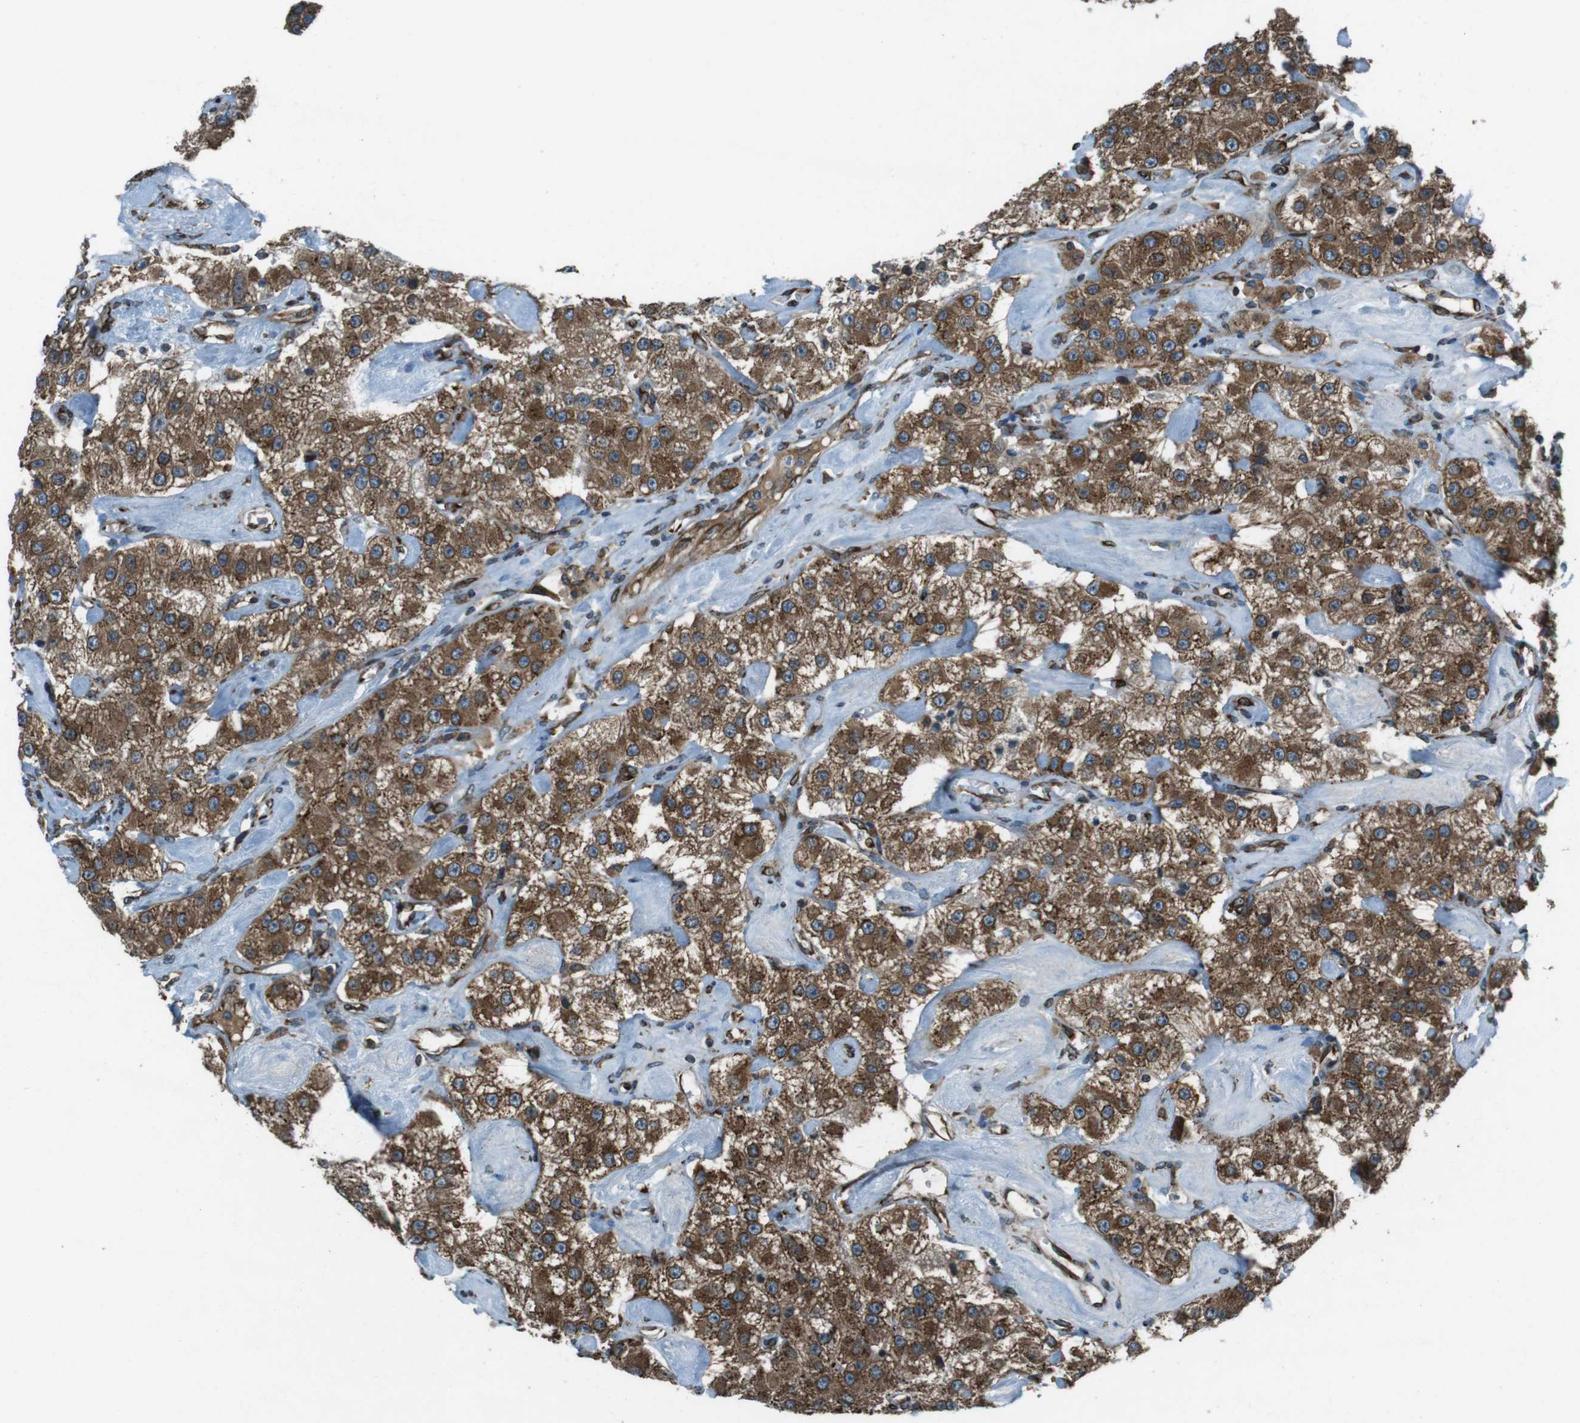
{"staining": {"intensity": "strong", "quantity": ">75%", "location": "cytoplasmic/membranous"}, "tissue": "carcinoid", "cell_type": "Tumor cells", "image_type": "cancer", "snomed": [{"axis": "morphology", "description": "Carcinoid, malignant, NOS"}, {"axis": "topography", "description": "Pancreas"}], "caption": "This is a photomicrograph of IHC staining of carcinoid, which shows strong positivity in the cytoplasmic/membranous of tumor cells.", "gene": "KTN1", "patient": {"sex": "male", "age": 41}}